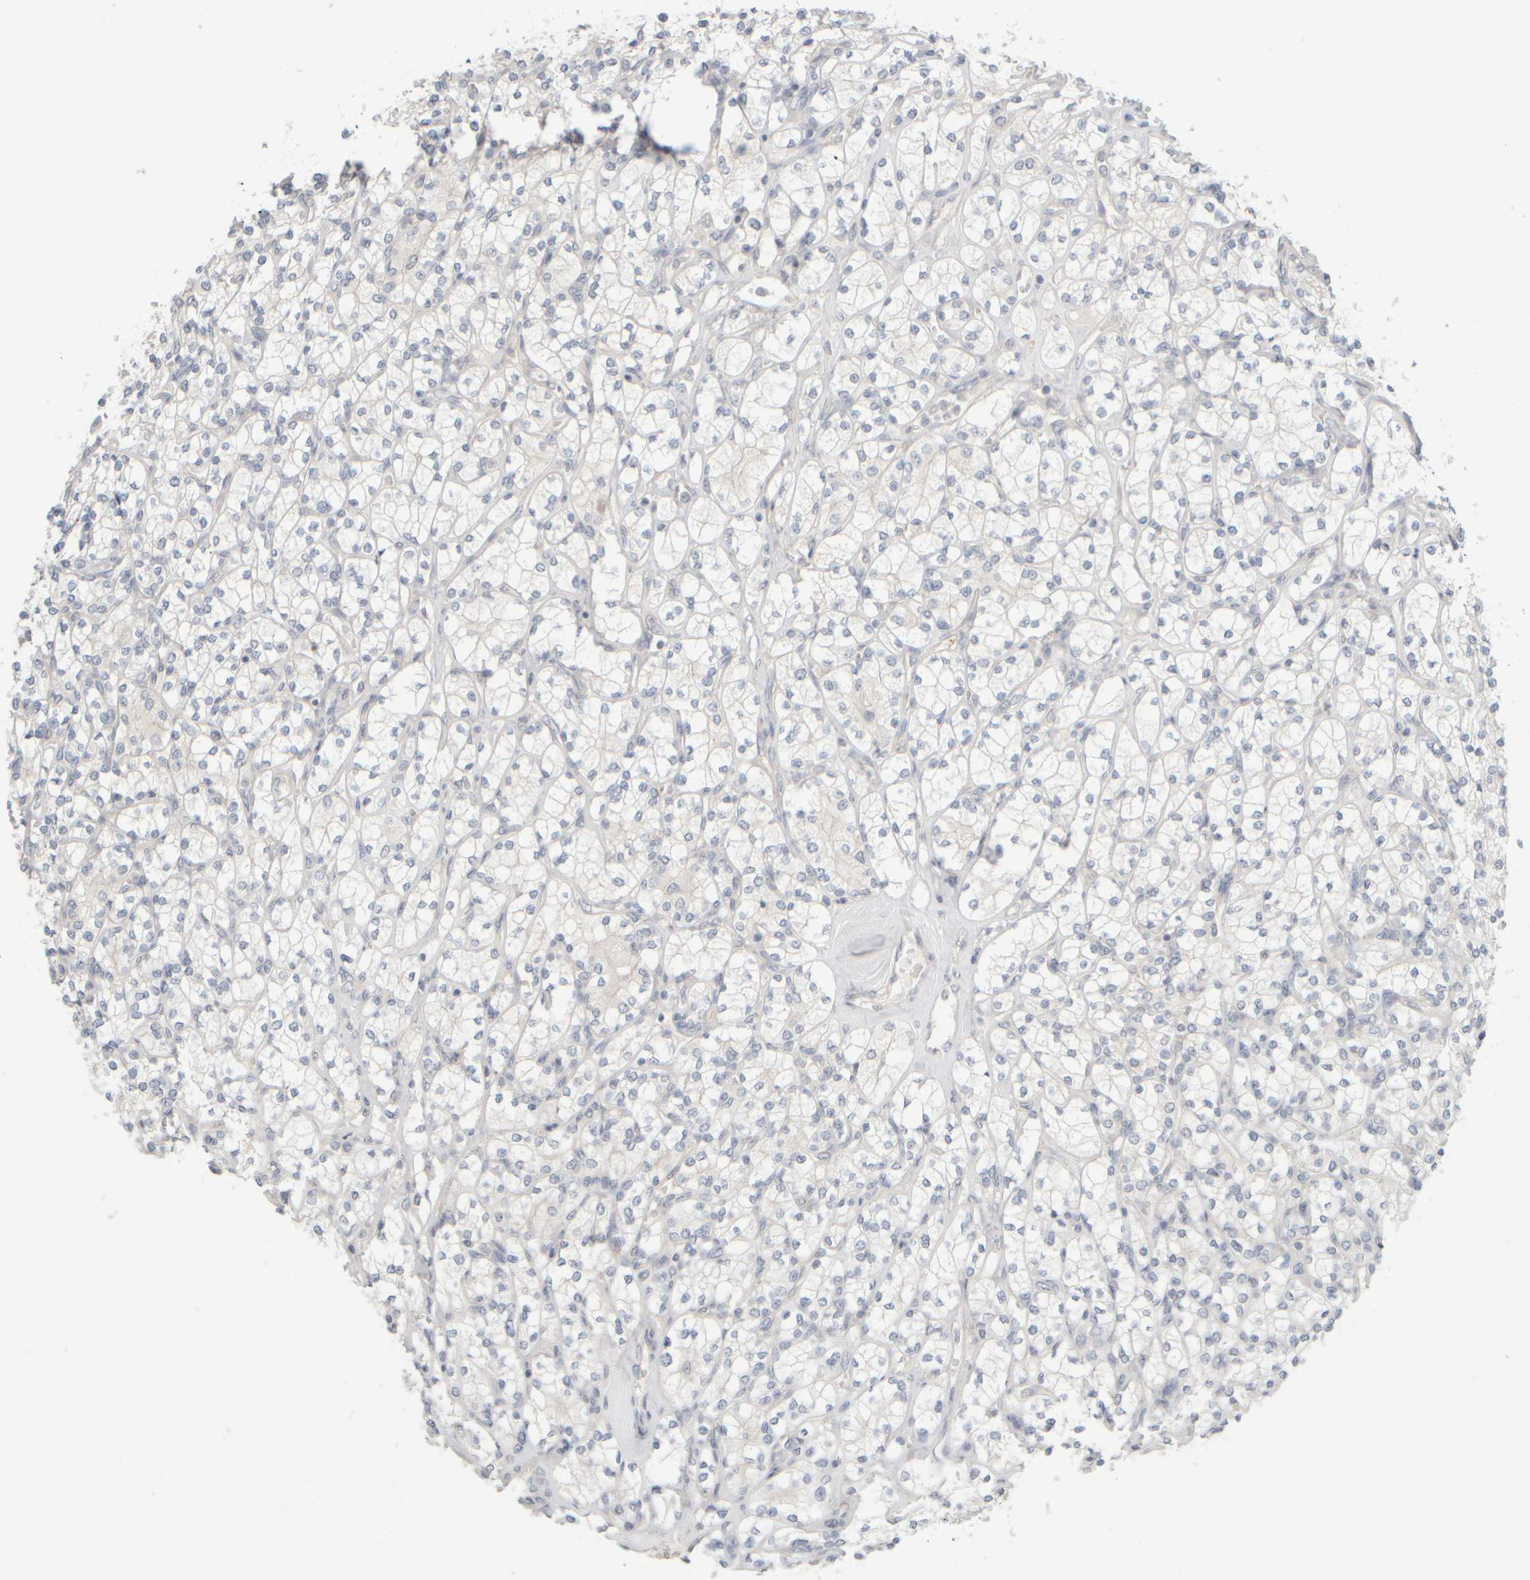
{"staining": {"intensity": "negative", "quantity": "none", "location": "none"}, "tissue": "renal cancer", "cell_type": "Tumor cells", "image_type": "cancer", "snomed": [{"axis": "morphology", "description": "Adenocarcinoma, NOS"}, {"axis": "topography", "description": "Kidney"}], "caption": "Tumor cells are negative for protein expression in human renal cancer.", "gene": "GOPC", "patient": {"sex": "male", "age": 77}}